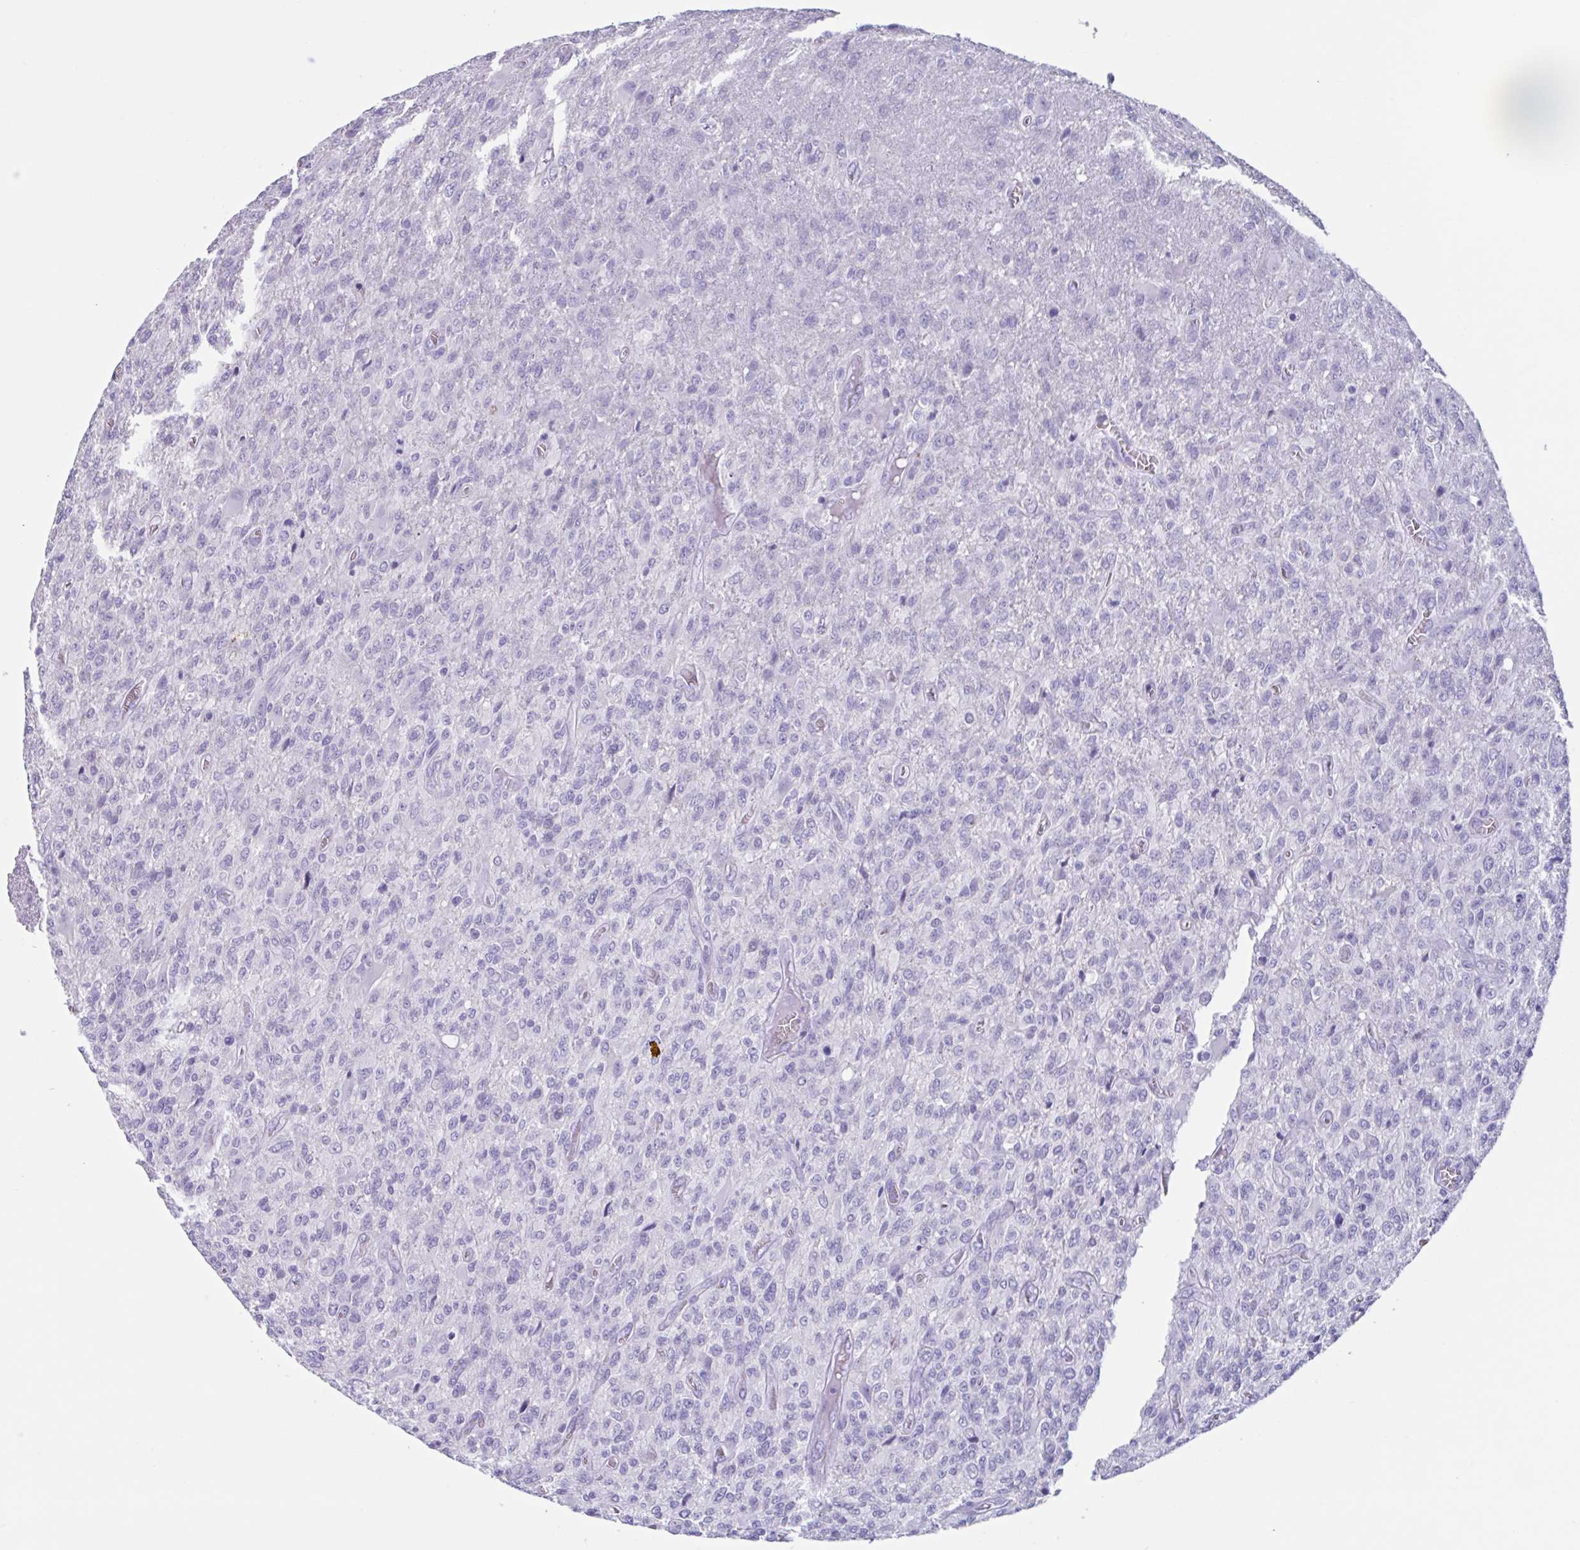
{"staining": {"intensity": "negative", "quantity": "none", "location": "none"}, "tissue": "glioma", "cell_type": "Tumor cells", "image_type": "cancer", "snomed": [{"axis": "morphology", "description": "Glioma, malignant, High grade"}, {"axis": "topography", "description": "Brain"}], "caption": "Immunohistochemistry (IHC) micrograph of human malignant glioma (high-grade) stained for a protein (brown), which exhibits no positivity in tumor cells. (DAB immunohistochemistry (IHC) with hematoxylin counter stain).", "gene": "USP35", "patient": {"sex": "male", "age": 61}}